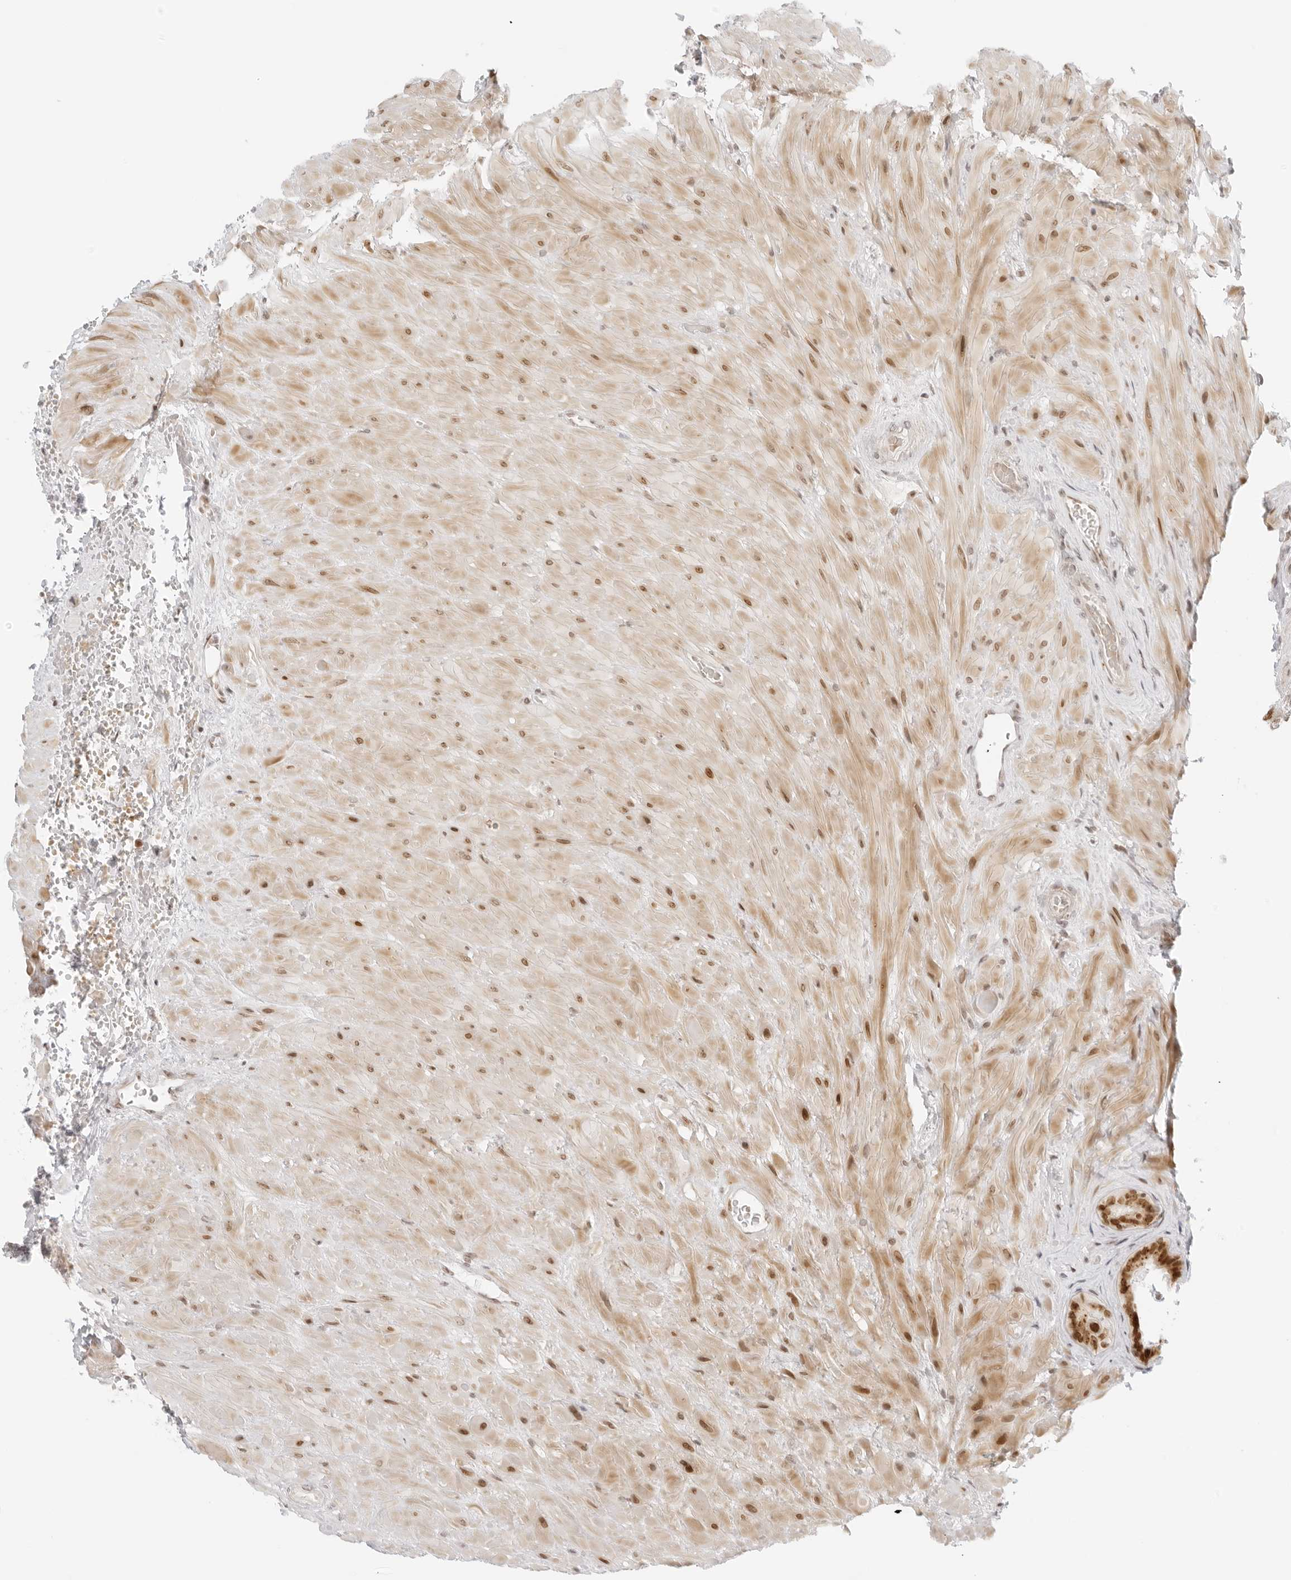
{"staining": {"intensity": "moderate", "quantity": ">75%", "location": "nuclear"}, "tissue": "seminal vesicle", "cell_type": "Glandular cells", "image_type": "normal", "snomed": [{"axis": "morphology", "description": "Normal tissue, NOS"}, {"axis": "topography", "description": "Prostate"}, {"axis": "topography", "description": "Seminal veicle"}], "caption": "Immunohistochemical staining of unremarkable seminal vesicle shows moderate nuclear protein staining in approximately >75% of glandular cells. Using DAB (brown) and hematoxylin (blue) stains, captured at high magnification using brightfield microscopy.", "gene": "RCC1", "patient": {"sex": "male", "age": 67}}